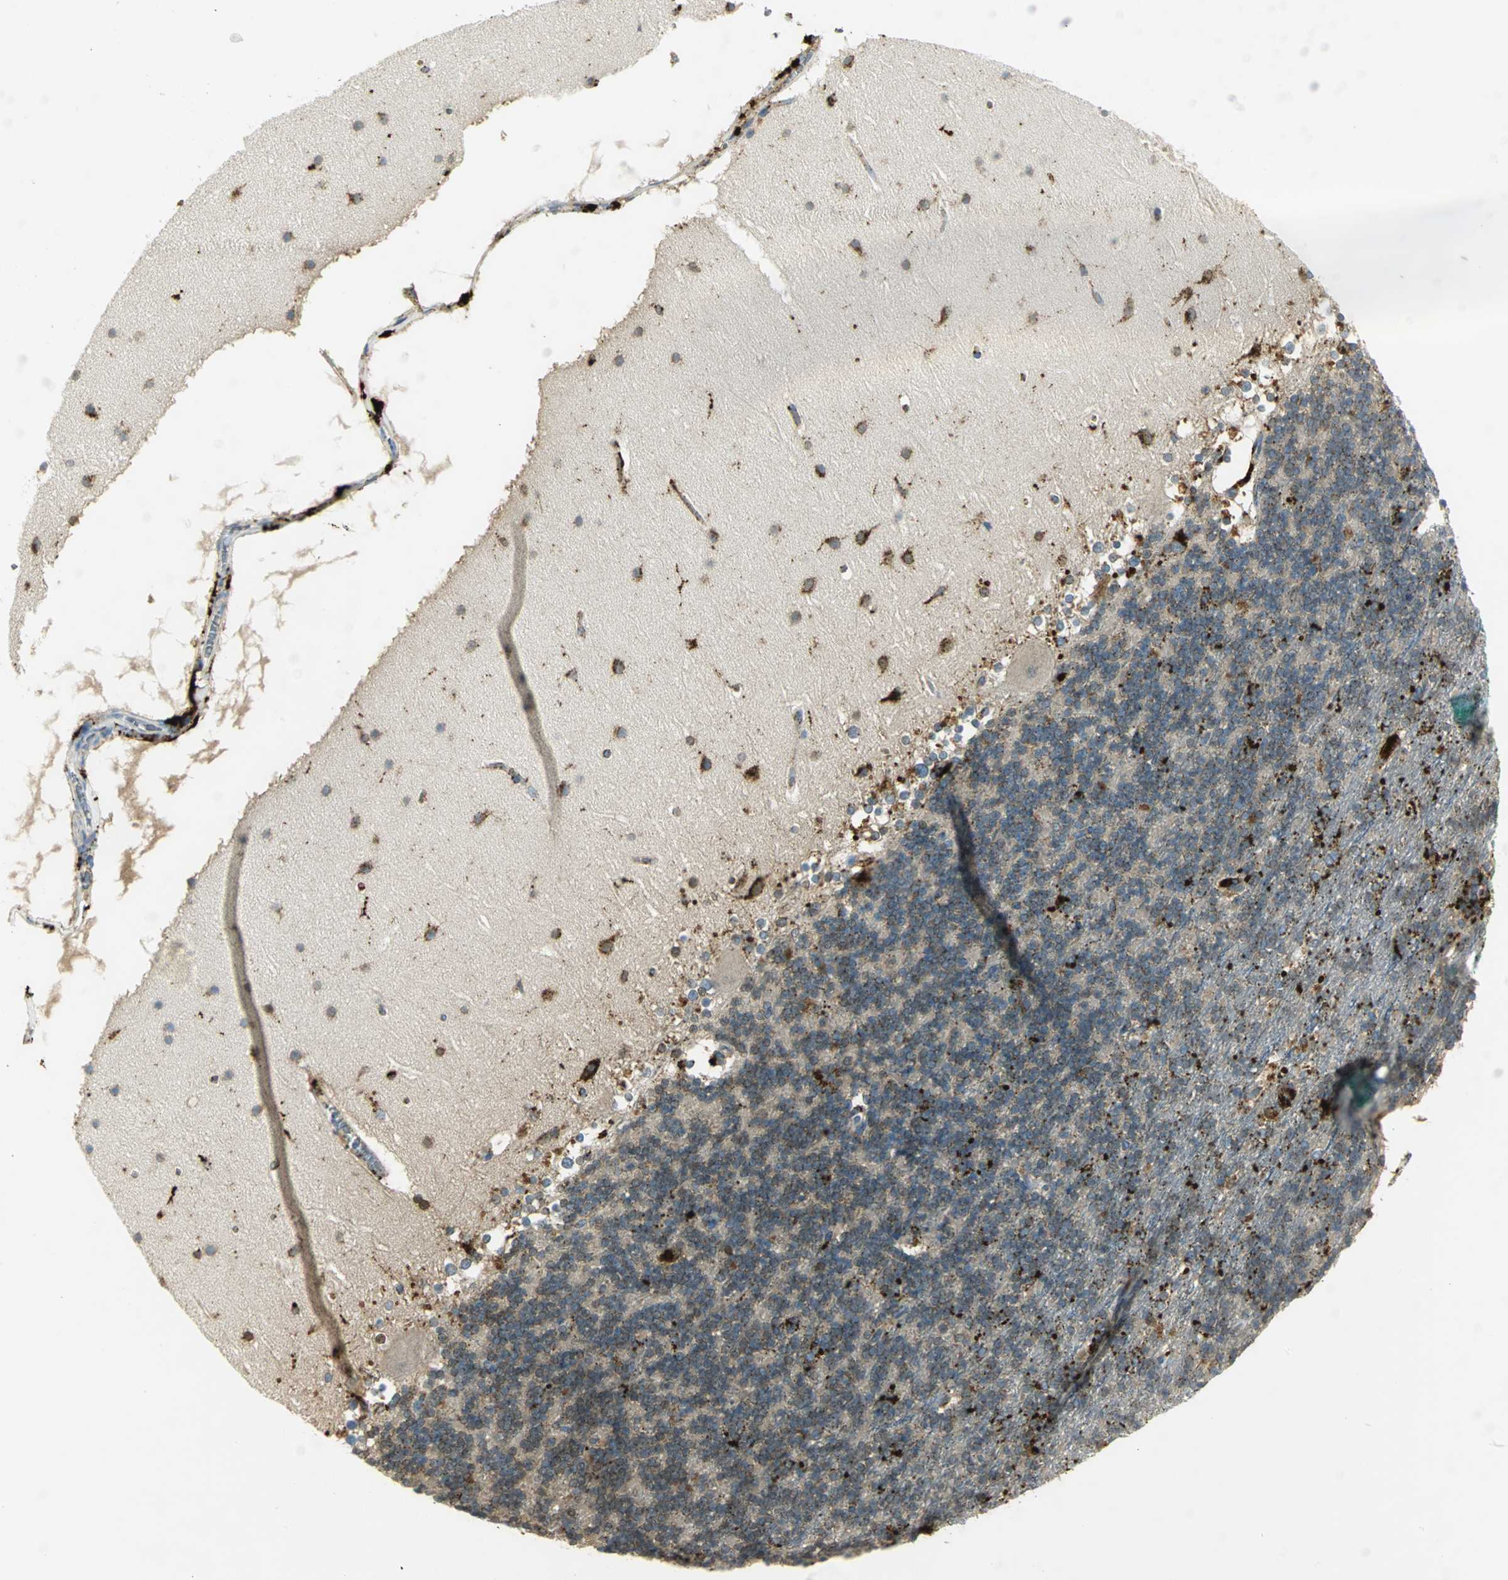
{"staining": {"intensity": "strong", "quantity": ">75%", "location": "cytoplasmic/membranous"}, "tissue": "cerebellum", "cell_type": "Cells in granular layer", "image_type": "normal", "snomed": [{"axis": "morphology", "description": "Normal tissue, NOS"}, {"axis": "topography", "description": "Cerebellum"}], "caption": "Brown immunohistochemical staining in unremarkable human cerebellum demonstrates strong cytoplasmic/membranous staining in about >75% of cells in granular layer. Immunohistochemistry stains the protein in brown and the nuclei are stained blue.", "gene": "ARSA", "patient": {"sex": "female", "age": 19}}